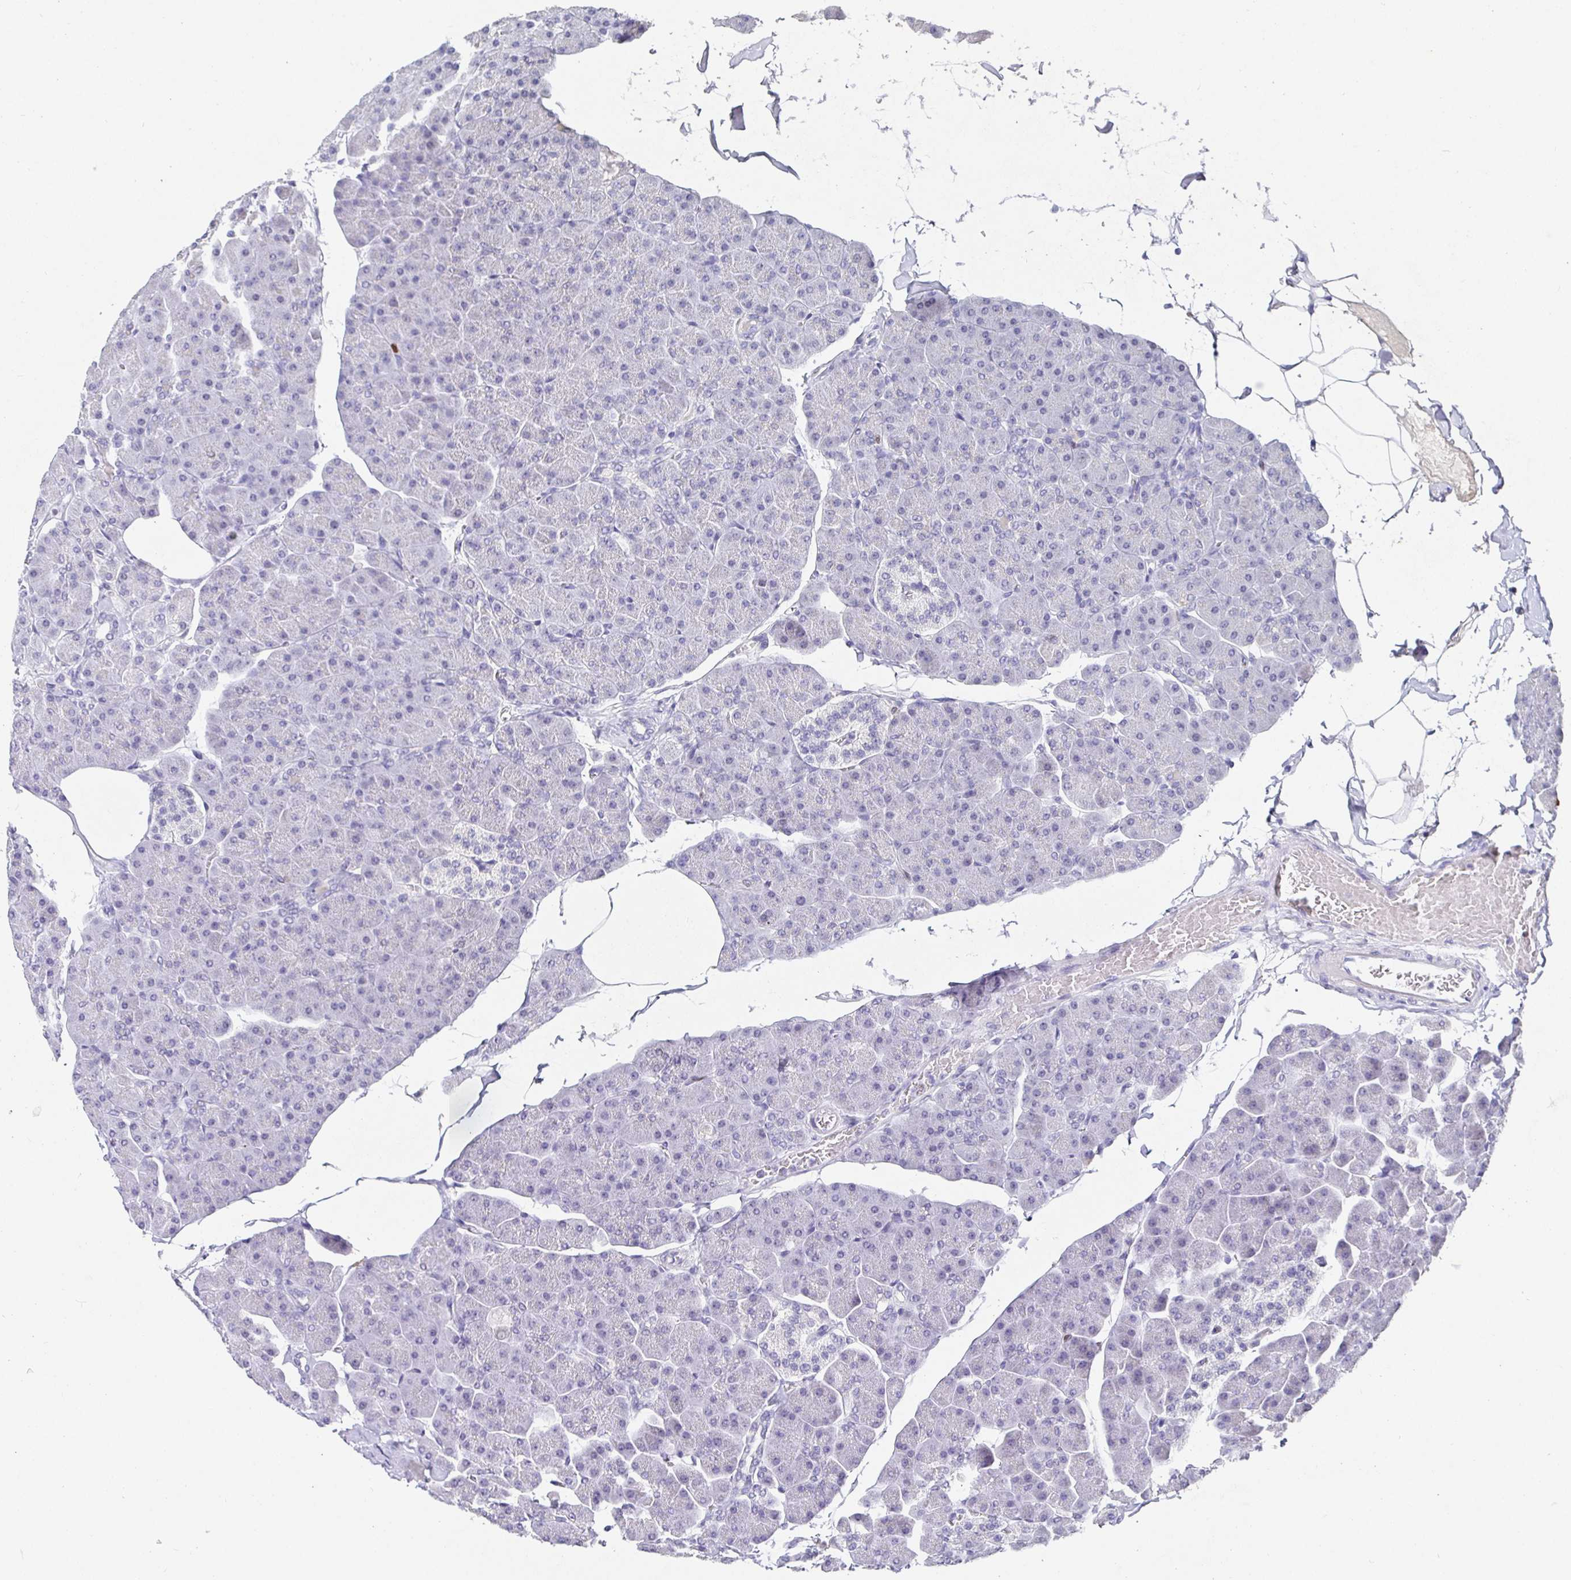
{"staining": {"intensity": "negative", "quantity": "none", "location": "none"}, "tissue": "pancreas", "cell_type": "Exocrine glandular cells", "image_type": "normal", "snomed": [{"axis": "morphology", "description": "Normal tissue, NOS"}, {"axis": "topography", "description": "Pancreas"}], "caption": "This is a histopathology image of IHC staining of benign pancreas, which shows no positivity in exocrine glandular cells. (Immunohistochemistry, brightfield microscopy, high magnification).", "gene": "SATB1", "patient": {"sex": "male", "age": 35}}